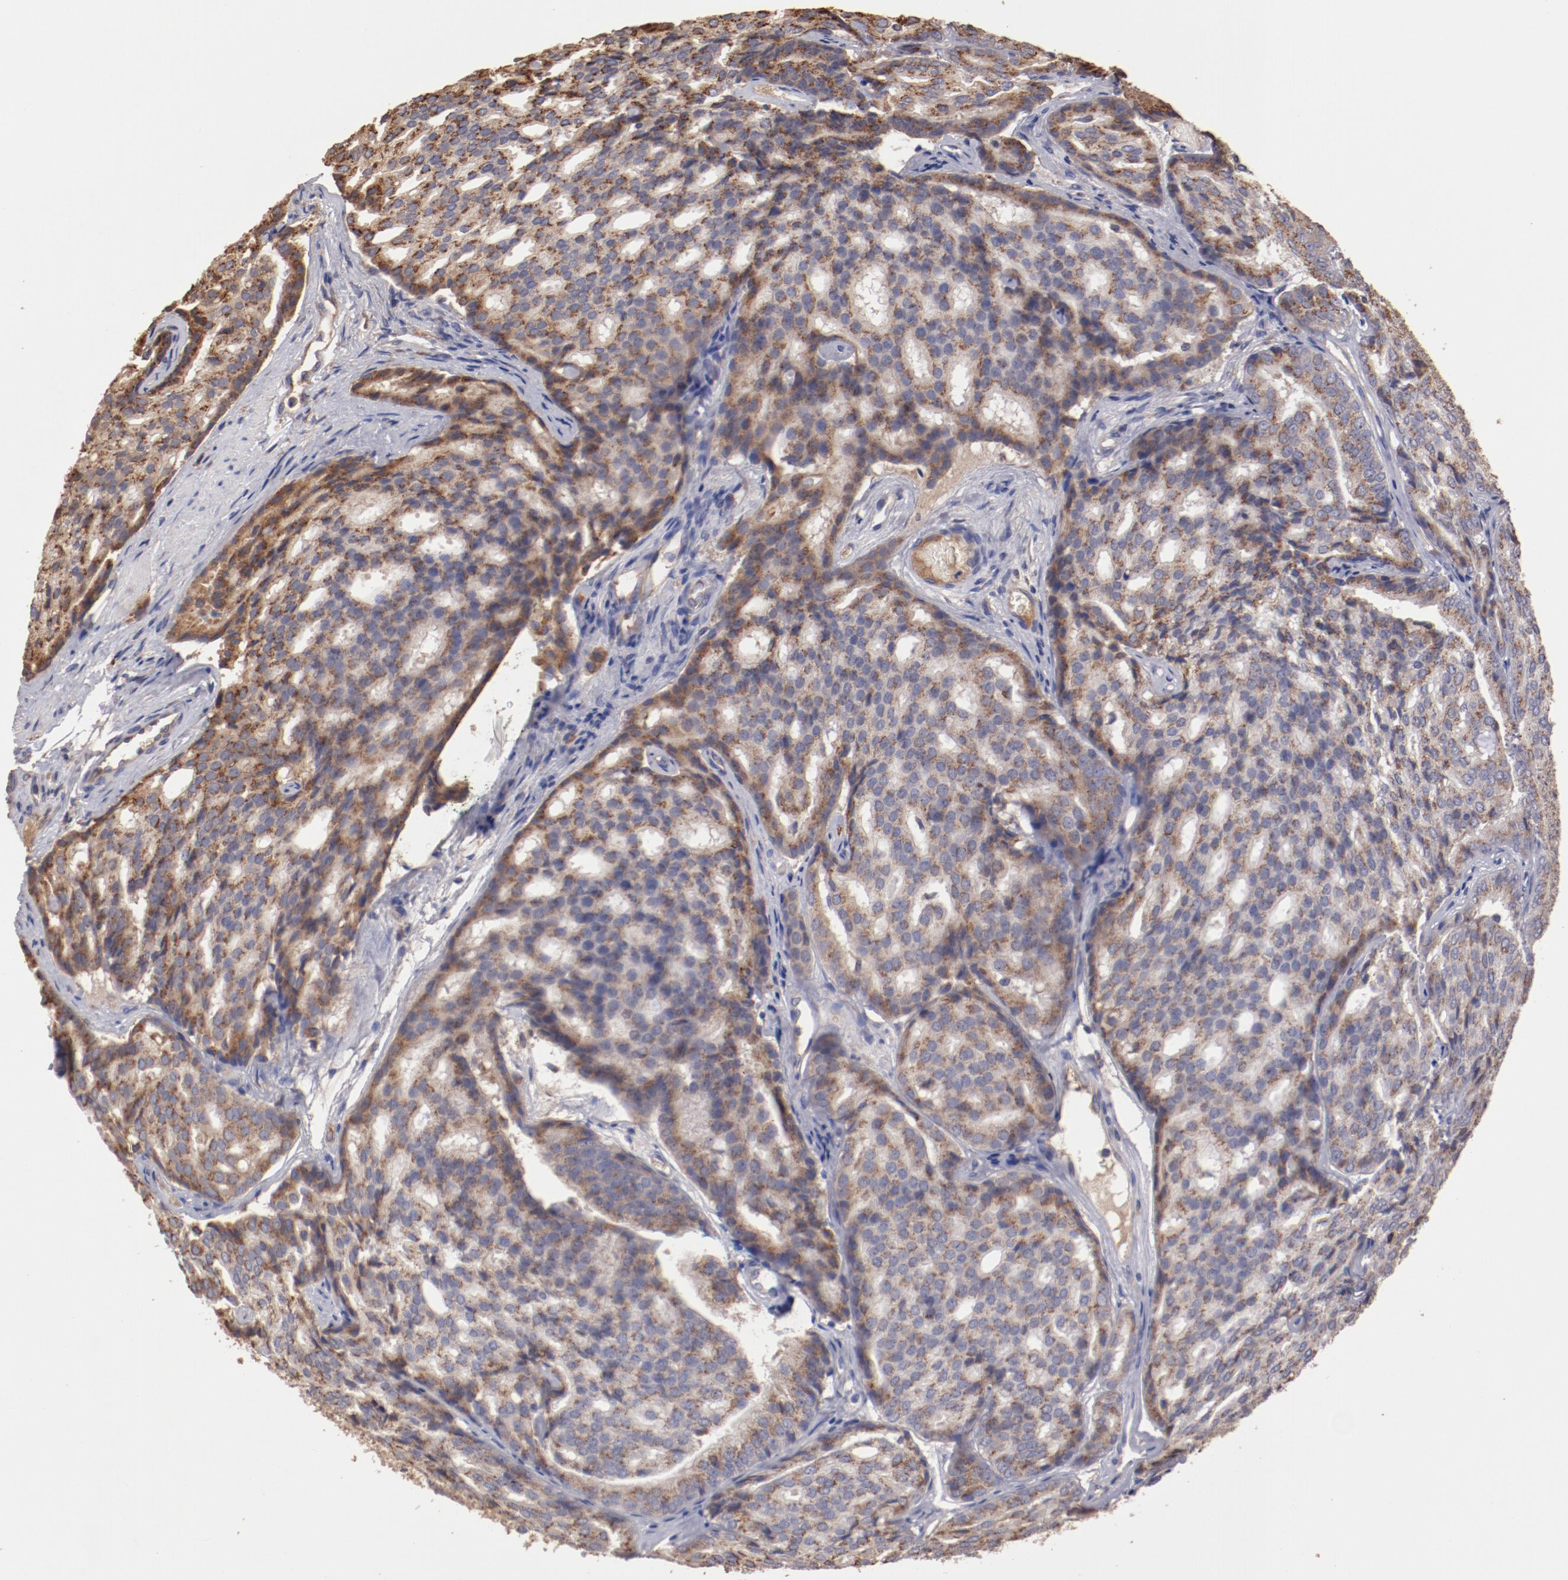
{"staining": {"intensity": "moderate", "quantity": "25%-75%", "location": "cytoplasmic/membranous"}, "tissue": "prostate cancer", "cell_type": "Tumor cells", "image_type": "cancer", "snomed": [{"axis": "morphology", "description": "Adenocarcinoma, High grade"}, {"axis": "topography", "description": "Prostate"}], "caption": "Protein expression by immunohistochemistry (IHC) demonstrates moderate cytoplasmic/membranous positivity in about 25%-75% of tumor cells in prostate cancer.", "gene": "NFKBIE", "patient": {"sex": "male", "age": 64}}